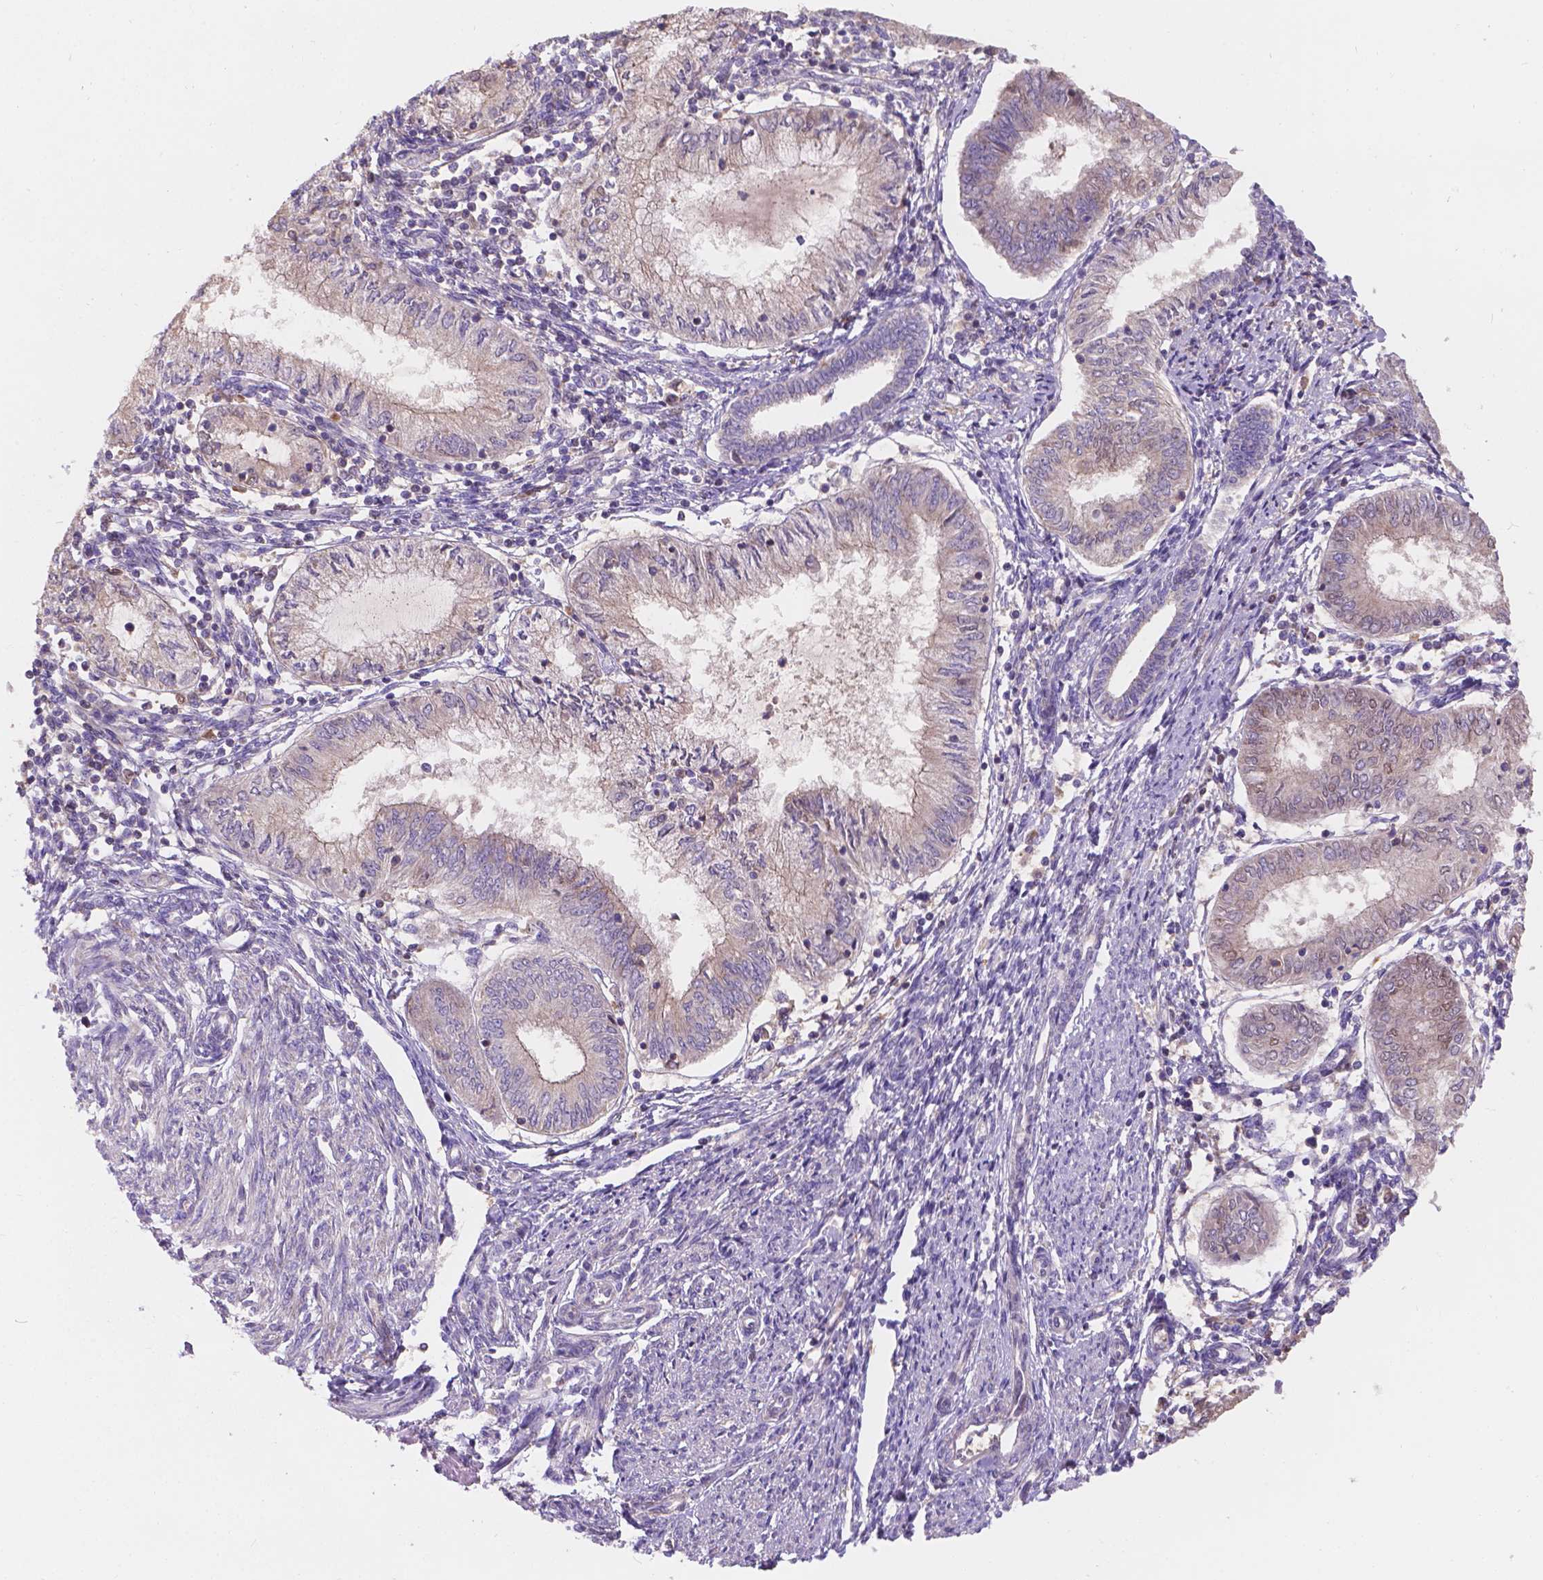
{"staining": {"intensity": "negative", "quantity": "none", "location": "none"}, "tissue": "endometrial cancer", "cell_type": "Tumor cells", "image_type": "cancer", "snomed": [{"axis": "morphology", "description": "Adenocarcinoma, NOS"}, {"axis": "topography", "description": "Endometrium"}], "caption": "The micrograph reveals no staining of tumor cells in adenocarcinoma (endometrial).", "gene": "CDK10", "patient": {"sex": "female", "age": 68}}